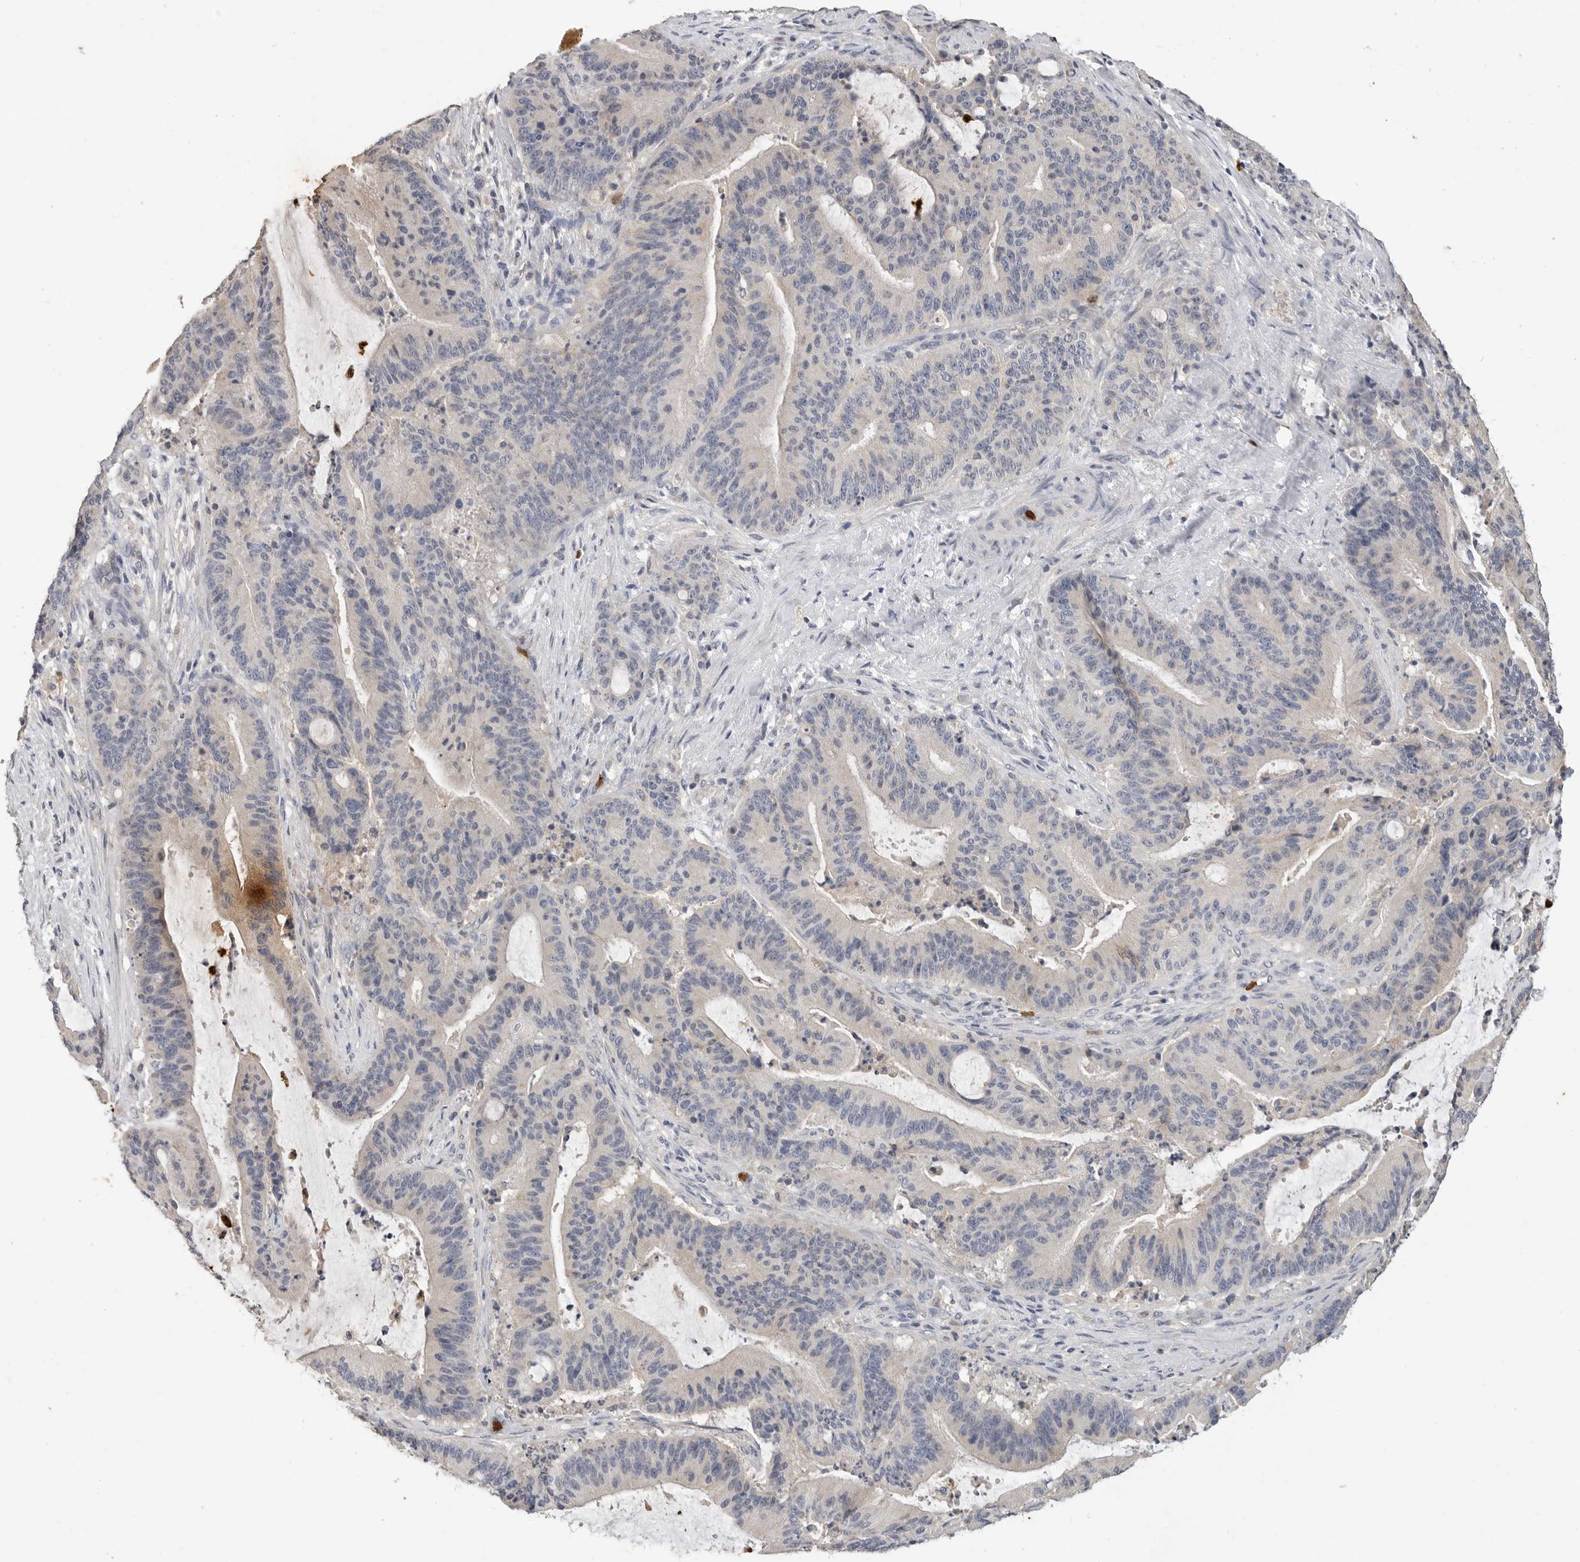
{"staining": {"intensity": "negative", "quantity": "none", "location": "none"}, "tissue": "liver cancer", "cell_type": "Tumor cells", "image_type": "cancer", "snomed": [{"axis": "morphology", "description": "Normal tissue, NOS"}, {"axis": "morphology", "description": "Cholangiocarcinoma"}, {"axis": "topography", "description": "Liver"}, {"axis": "topography", "description": "Peripheral nerve tissue"}], "caption": "Histopathology image shows no significant protein positivity in tumor cells of liver cancer.", "gene": "LTBR", "patient": {"sex": "female", "age": 73}}